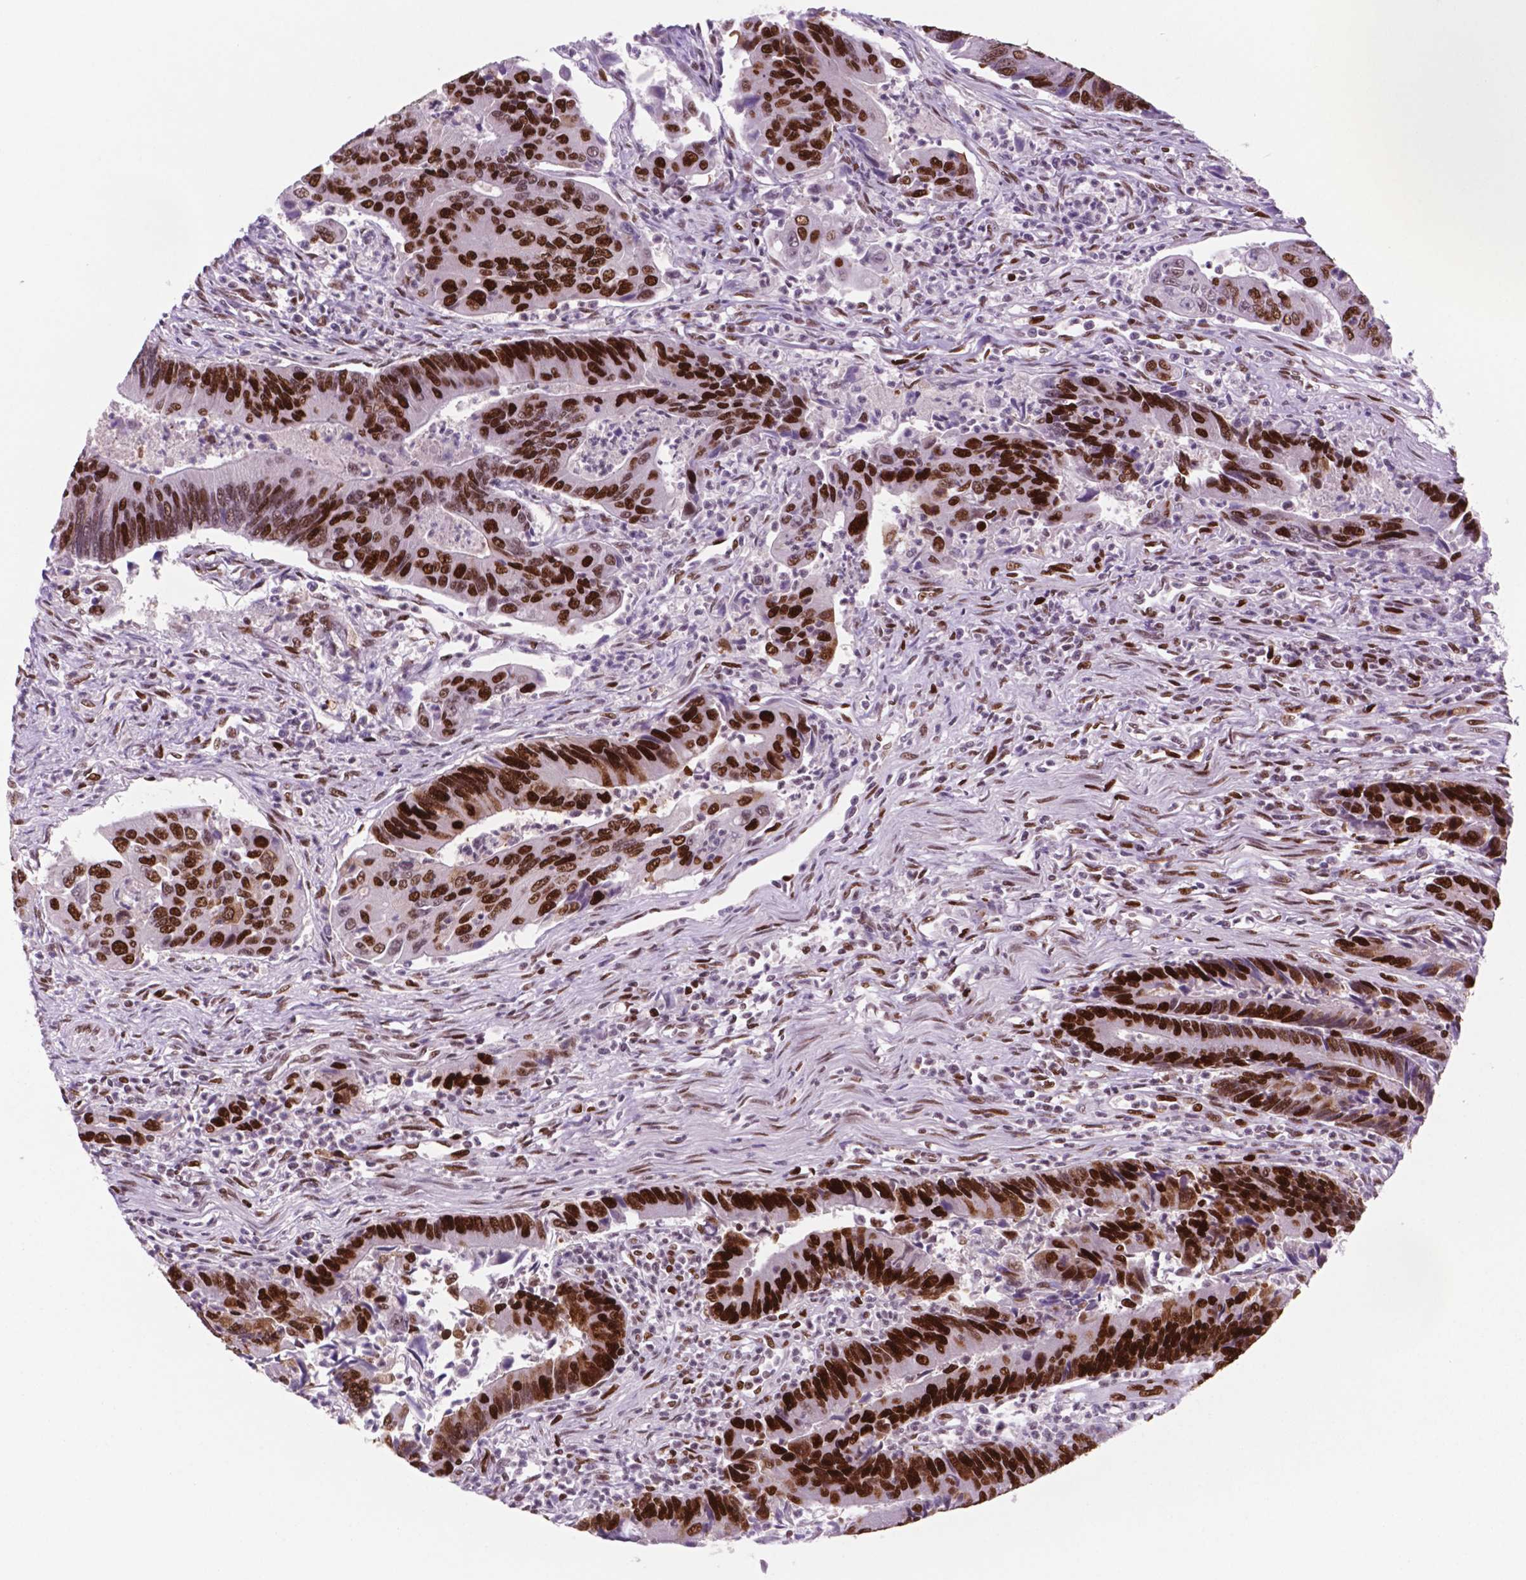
{"staining": {"intensity": "strong", "quantity": ">75%", "location": "nuclear"}, "tissue": "colorectal cancer", "cell_type": "Tumor cells", "image_type": "cancer", "snomed": [{"axis": "morphology", "description": "Adenocarcinoma, NOS"}, {"axis": "topography", "description": "Colon"}], "caption": "Protein expression analysis of adenocarcinoma (colorectal) exhibits strong nuclear expression in about >75% of tumor cells.", "gene": "MSH6", "patient": {"sex": "female", "age": 67}}